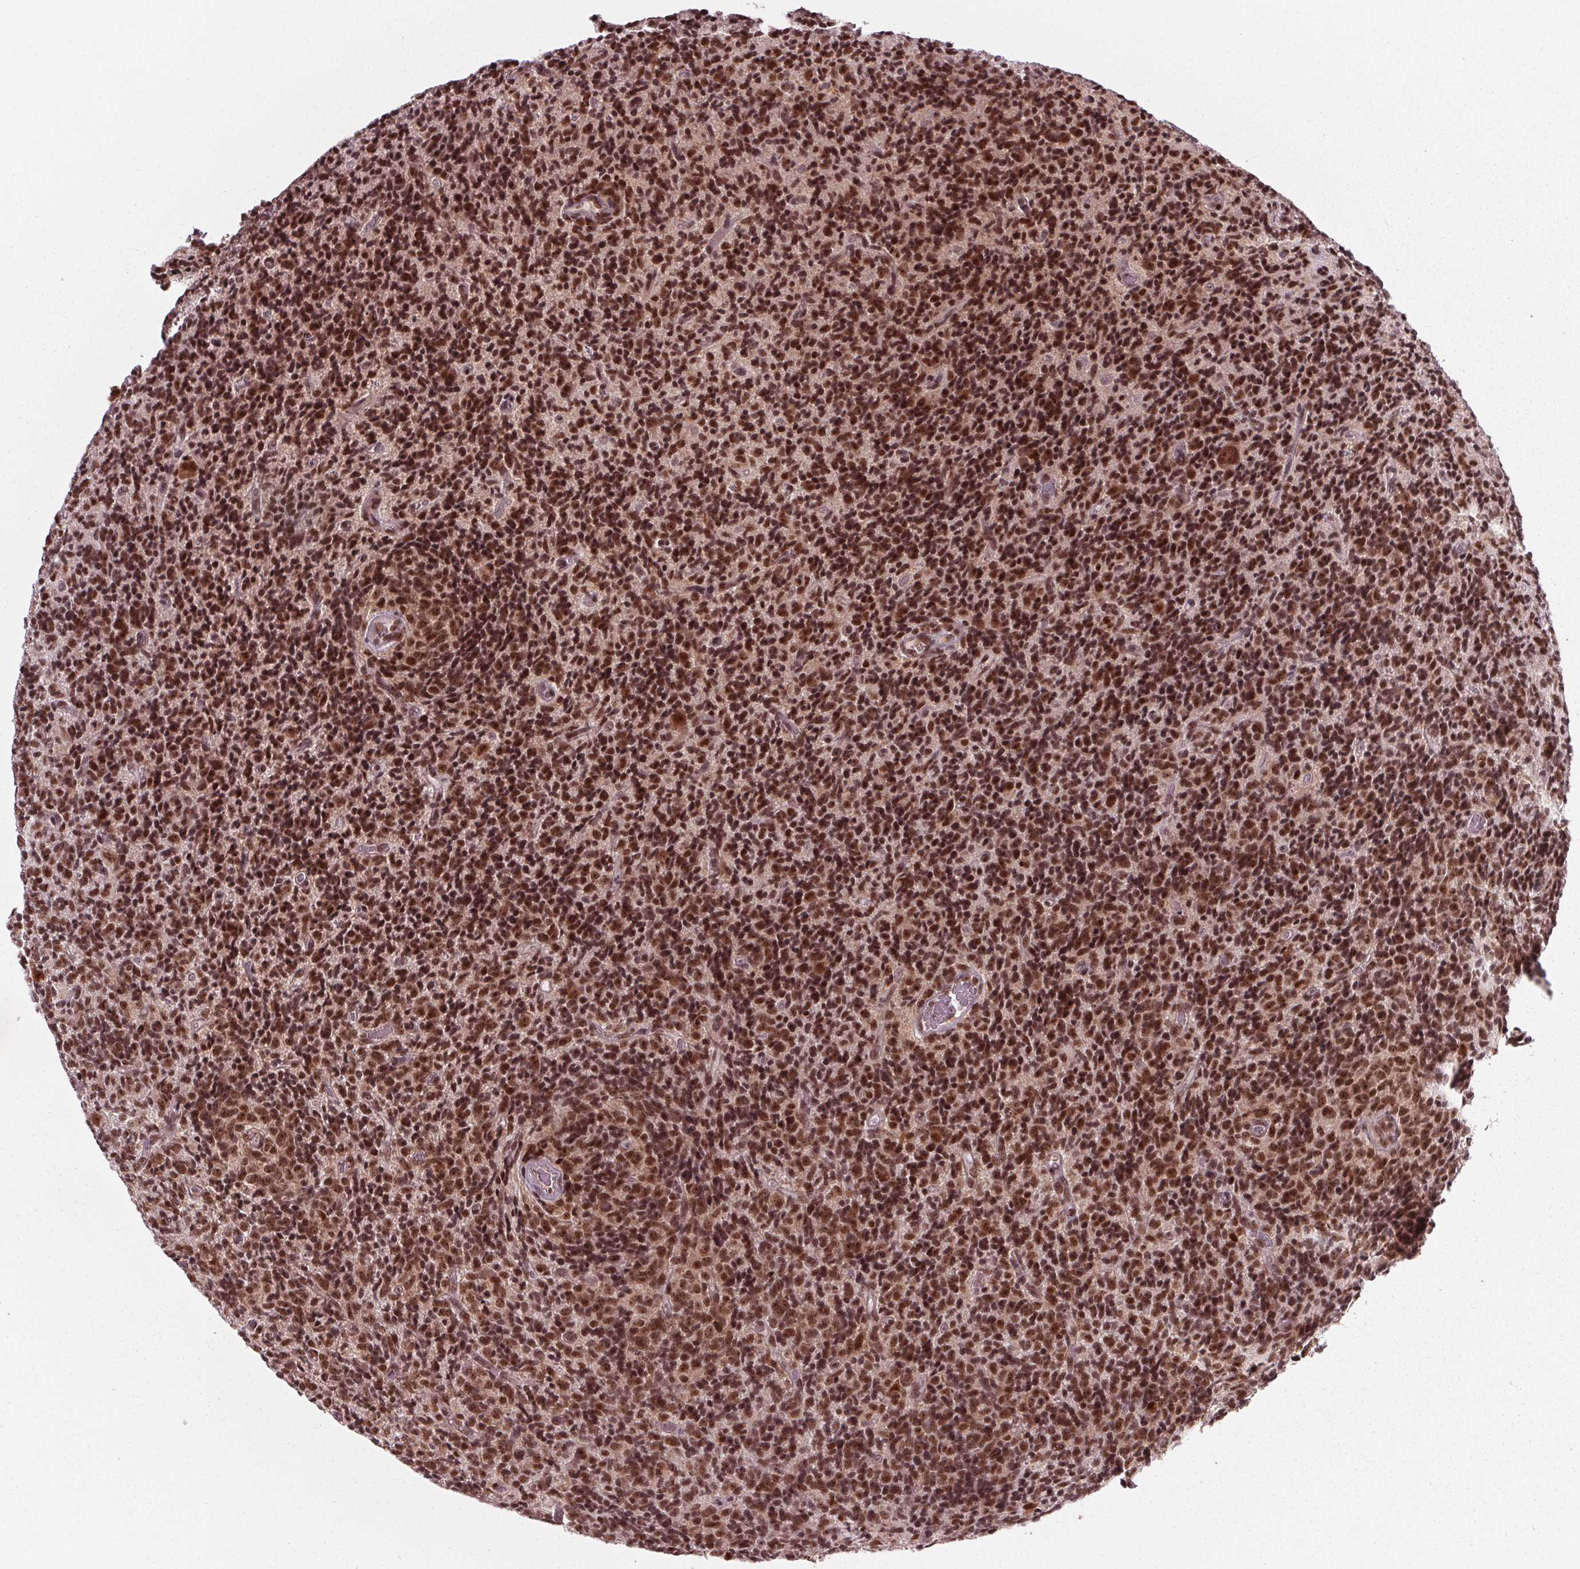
{"staining": {"intensity": "strong", "quantity": ">75%", "location": "nuclear"}, "tissue": "glioma", "cell_type": "Tumor cells", "image_type": "cancer", "snomed": [{"axis": "morphology", "description": "Glioma, malignant, High grade"}, {"axis": "topography", "description": "Brain"}], "caption": "IHC micrograph of neoplastic tissue: human malignant glioma (high-grade) stained using immunohistochemistry (IHC) reveals high levels of strong protein expression localized specifically in the nuclear of tumor cells, appearing as a nuclear brown color.", "gene": "DDX41", "patient": {"sex": "male", "age": 76}}